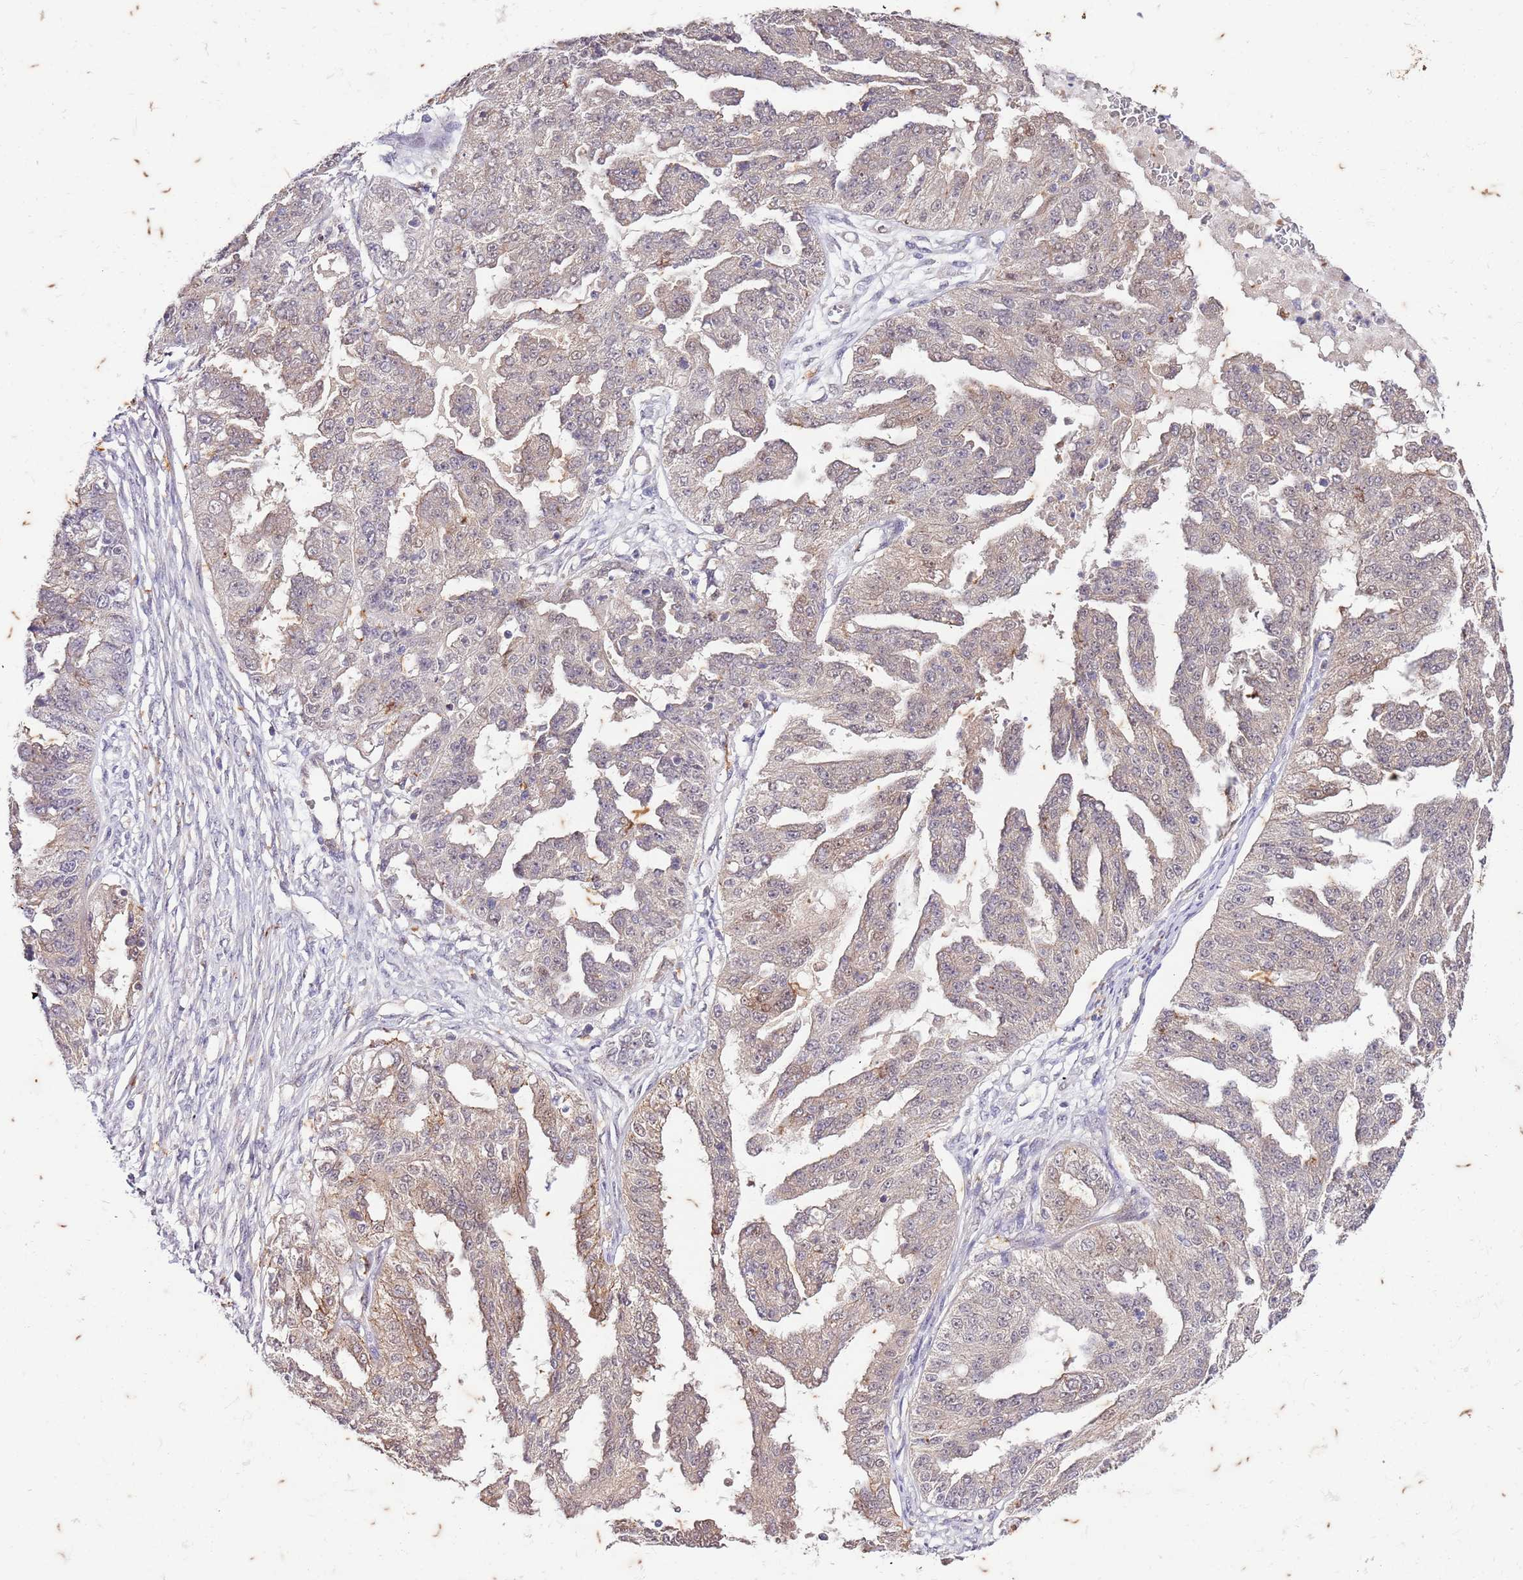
{"staining": {"intensity": "moderate", "quantity": "<25%", "location": "cytoplasmic/membranous"}, "tissue": "ovarian cancer", "cell_type": "Tumor cells", "image_type": "cancer", "snomed": [{"axis": "morphology", "description": "Cystadenocarcinoma, serous, NOS"}, {"axis": "topography", "description": "Ovary"}], "caption": "The micrograph reveals a brown stain indicating the presence of a protein in the cytoplasmic/membranous of tumor cells in ovarian cancer (serous cystadenocarcinoma).", "gene": "RAPGEF3", "patient": {"sex": "female", "age": 58}}